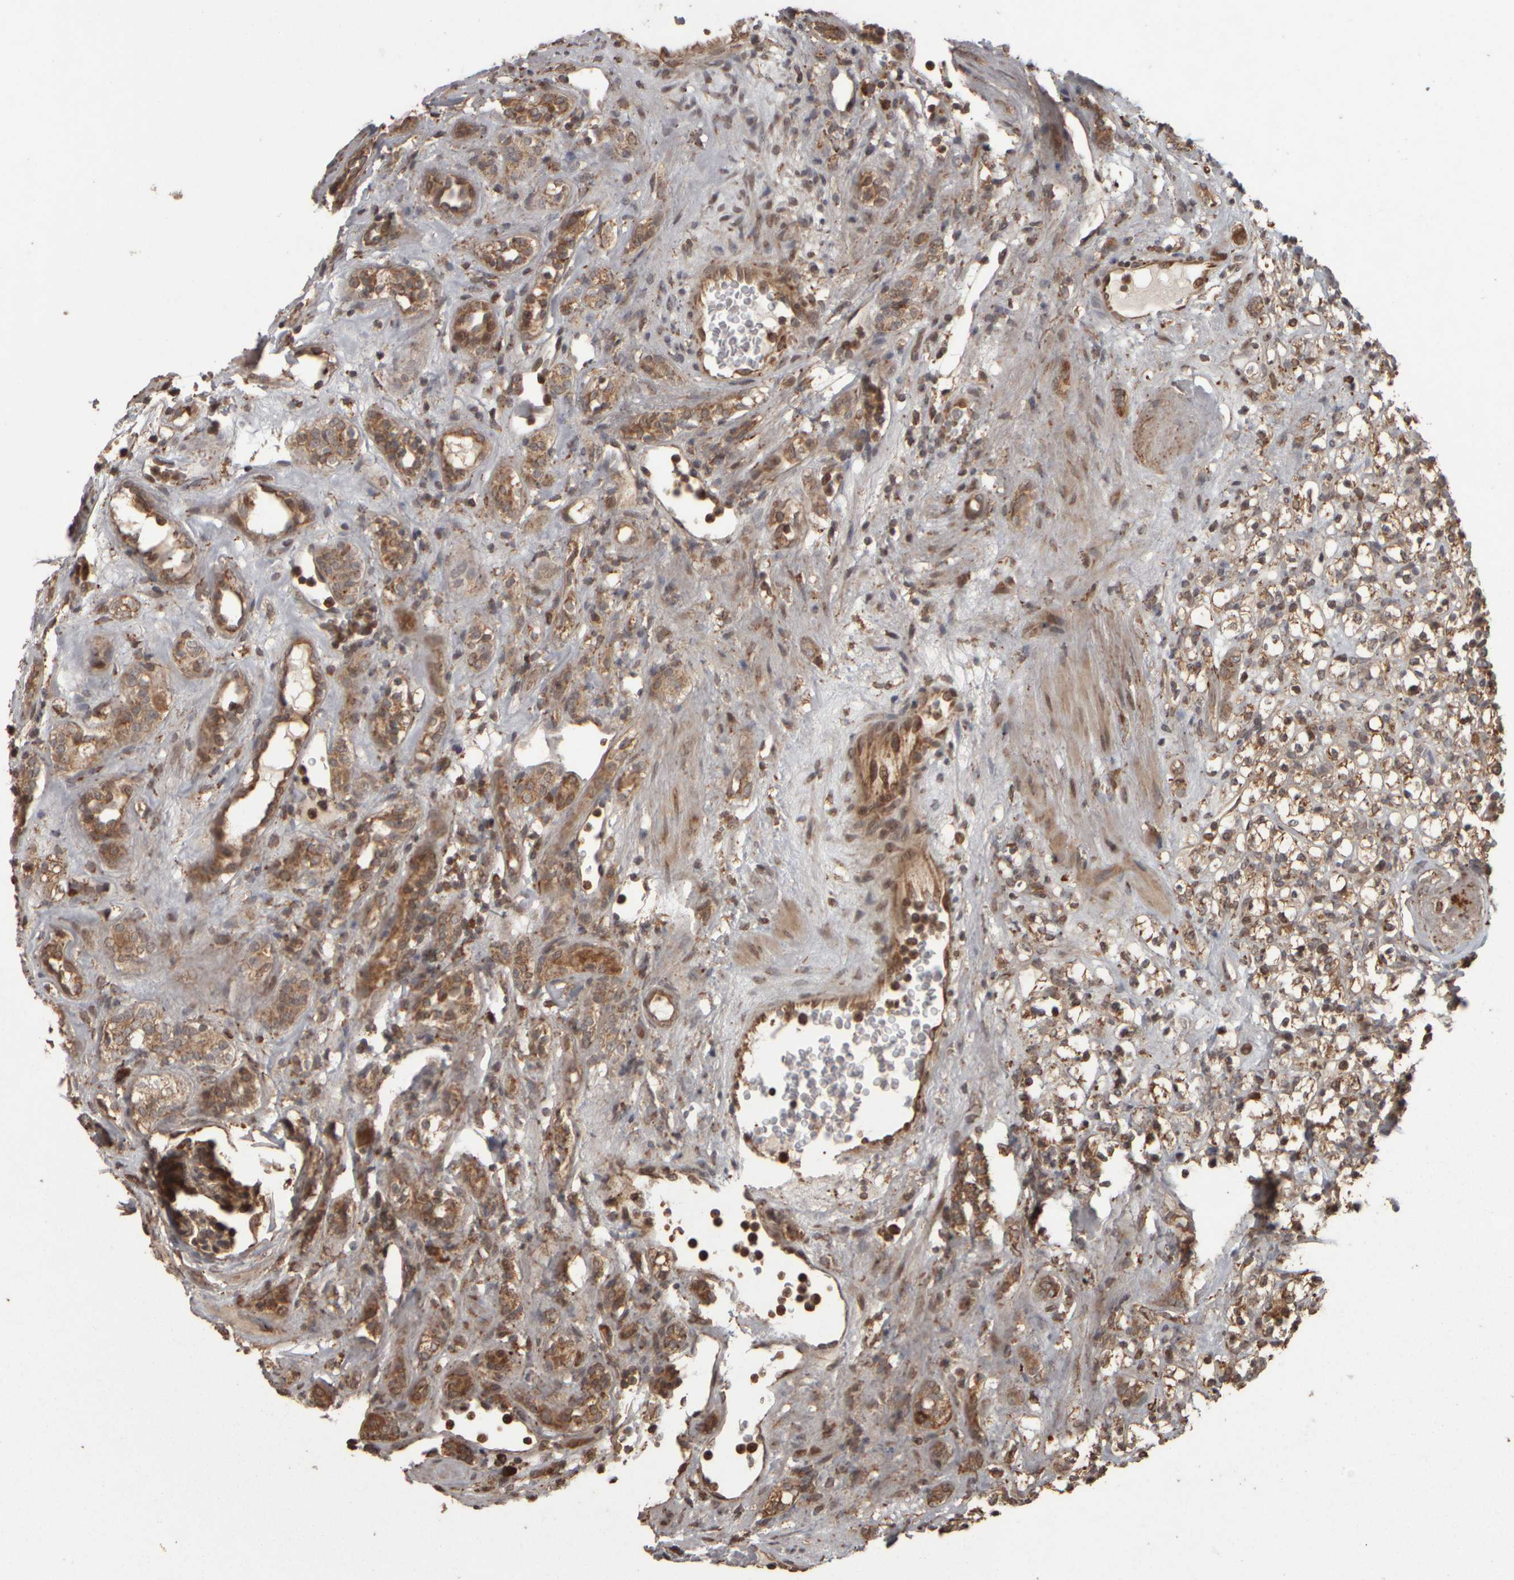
{"staining": {"intensity": "moderate", "quantity": ">75%", "location": "cytoplasmic/membranous"}, "tissue": "renal cancer", "cell_type": "Tumor cells", "image_type": "cancer", "snomed": [{"axis": "morphology", "description": "Normal tissue, NOS"}, {"axis": "morphology", "description": "Adenocarcinoma, NOS"}, {"axis": "topography", "description": "Kidney"}], "caption": "Protein staining of renal cancer tissue demonstrates moderate cytoplasmic/membranous positivity in approximately >75% of tumor cells.", "gene": "AGBL3", "patient": {"sex": "female", "age": 72}}